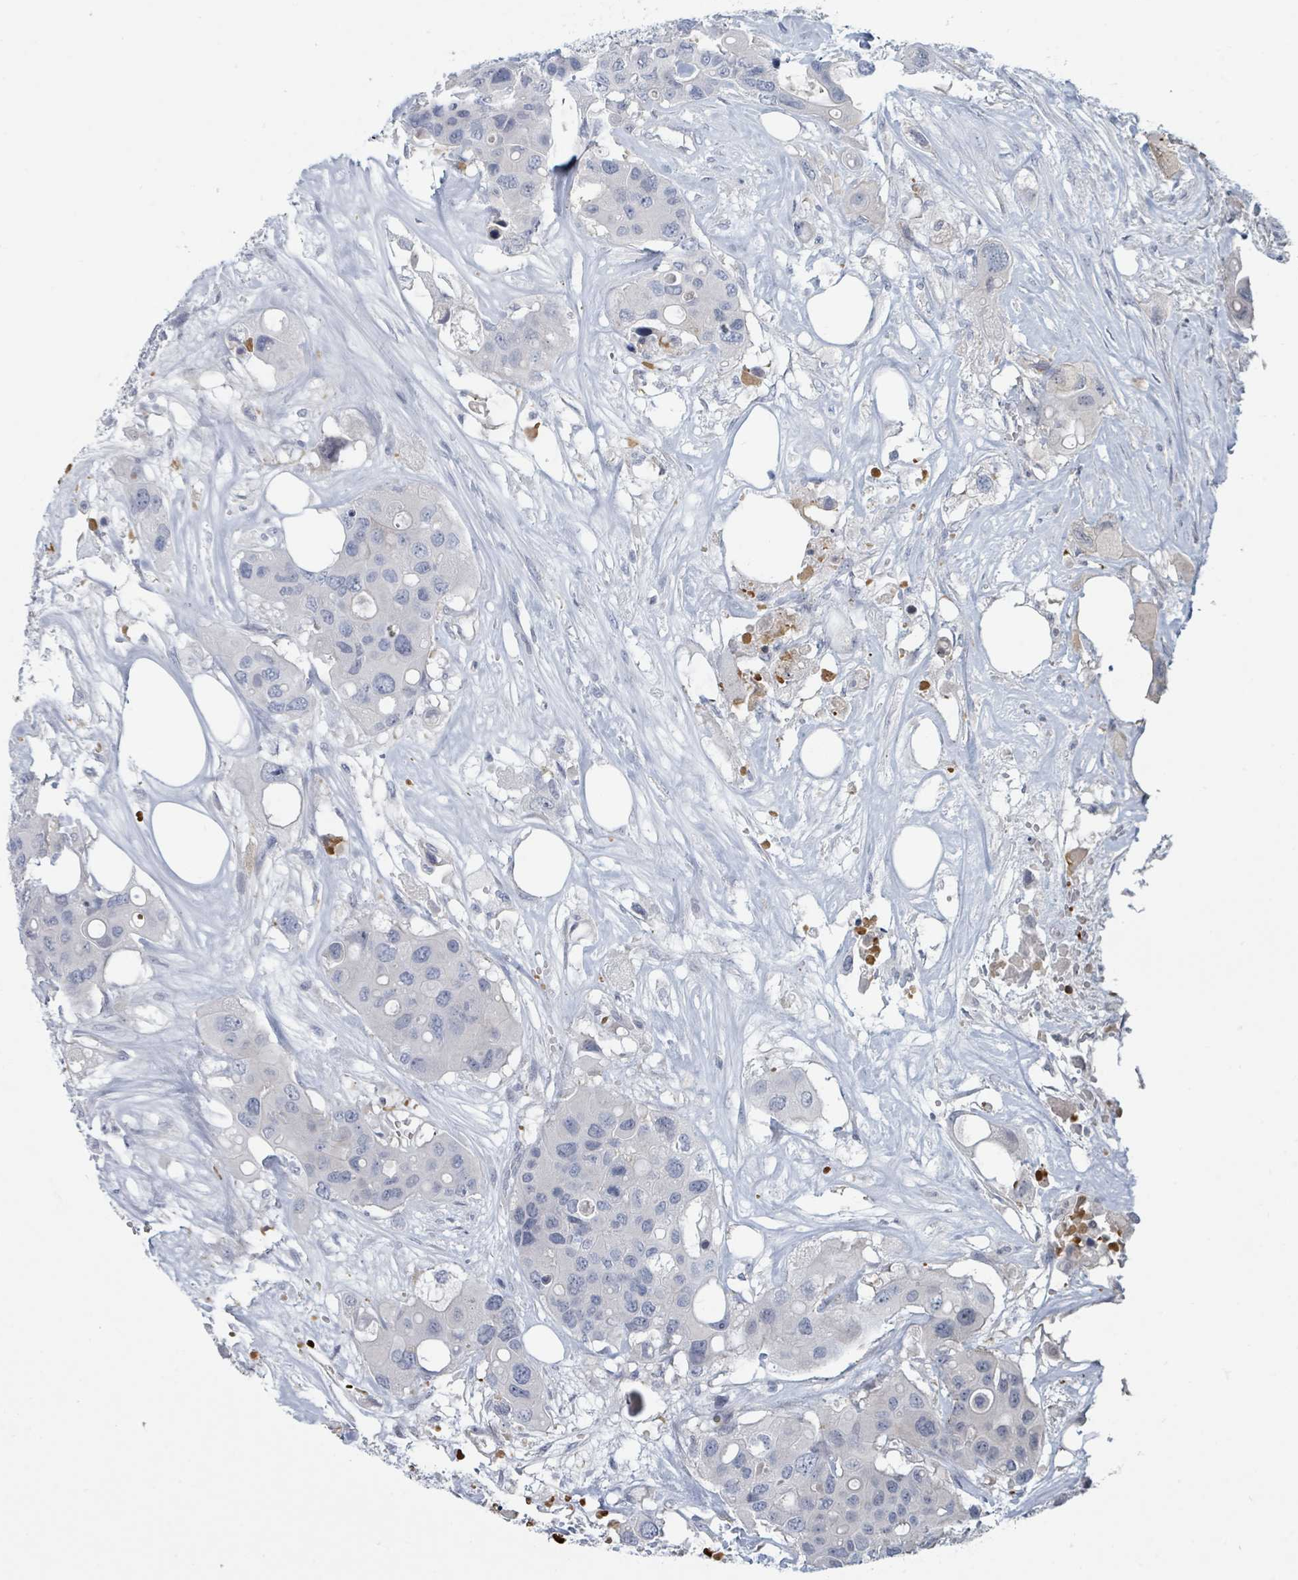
{"staining": {"intensity": "negative", "quantity": "none", "location": "none"}, "tissue": "colorectal cancer", "cell_type": "Tumor cells", "image_type": "cancer", "snomed": [{"axis": "morphology", "description": "Adenocarcinoma, NOS"}, {"axis": "topography", "description": "Colon"}], "caption": "This is an immunohistochemistry (IHC) histopathology image of human colorectal adenocarcinoma. There is no expression in tumor cells.", "gene": "SLC25A45", "patient": {"sex": "male", "age": 77}}